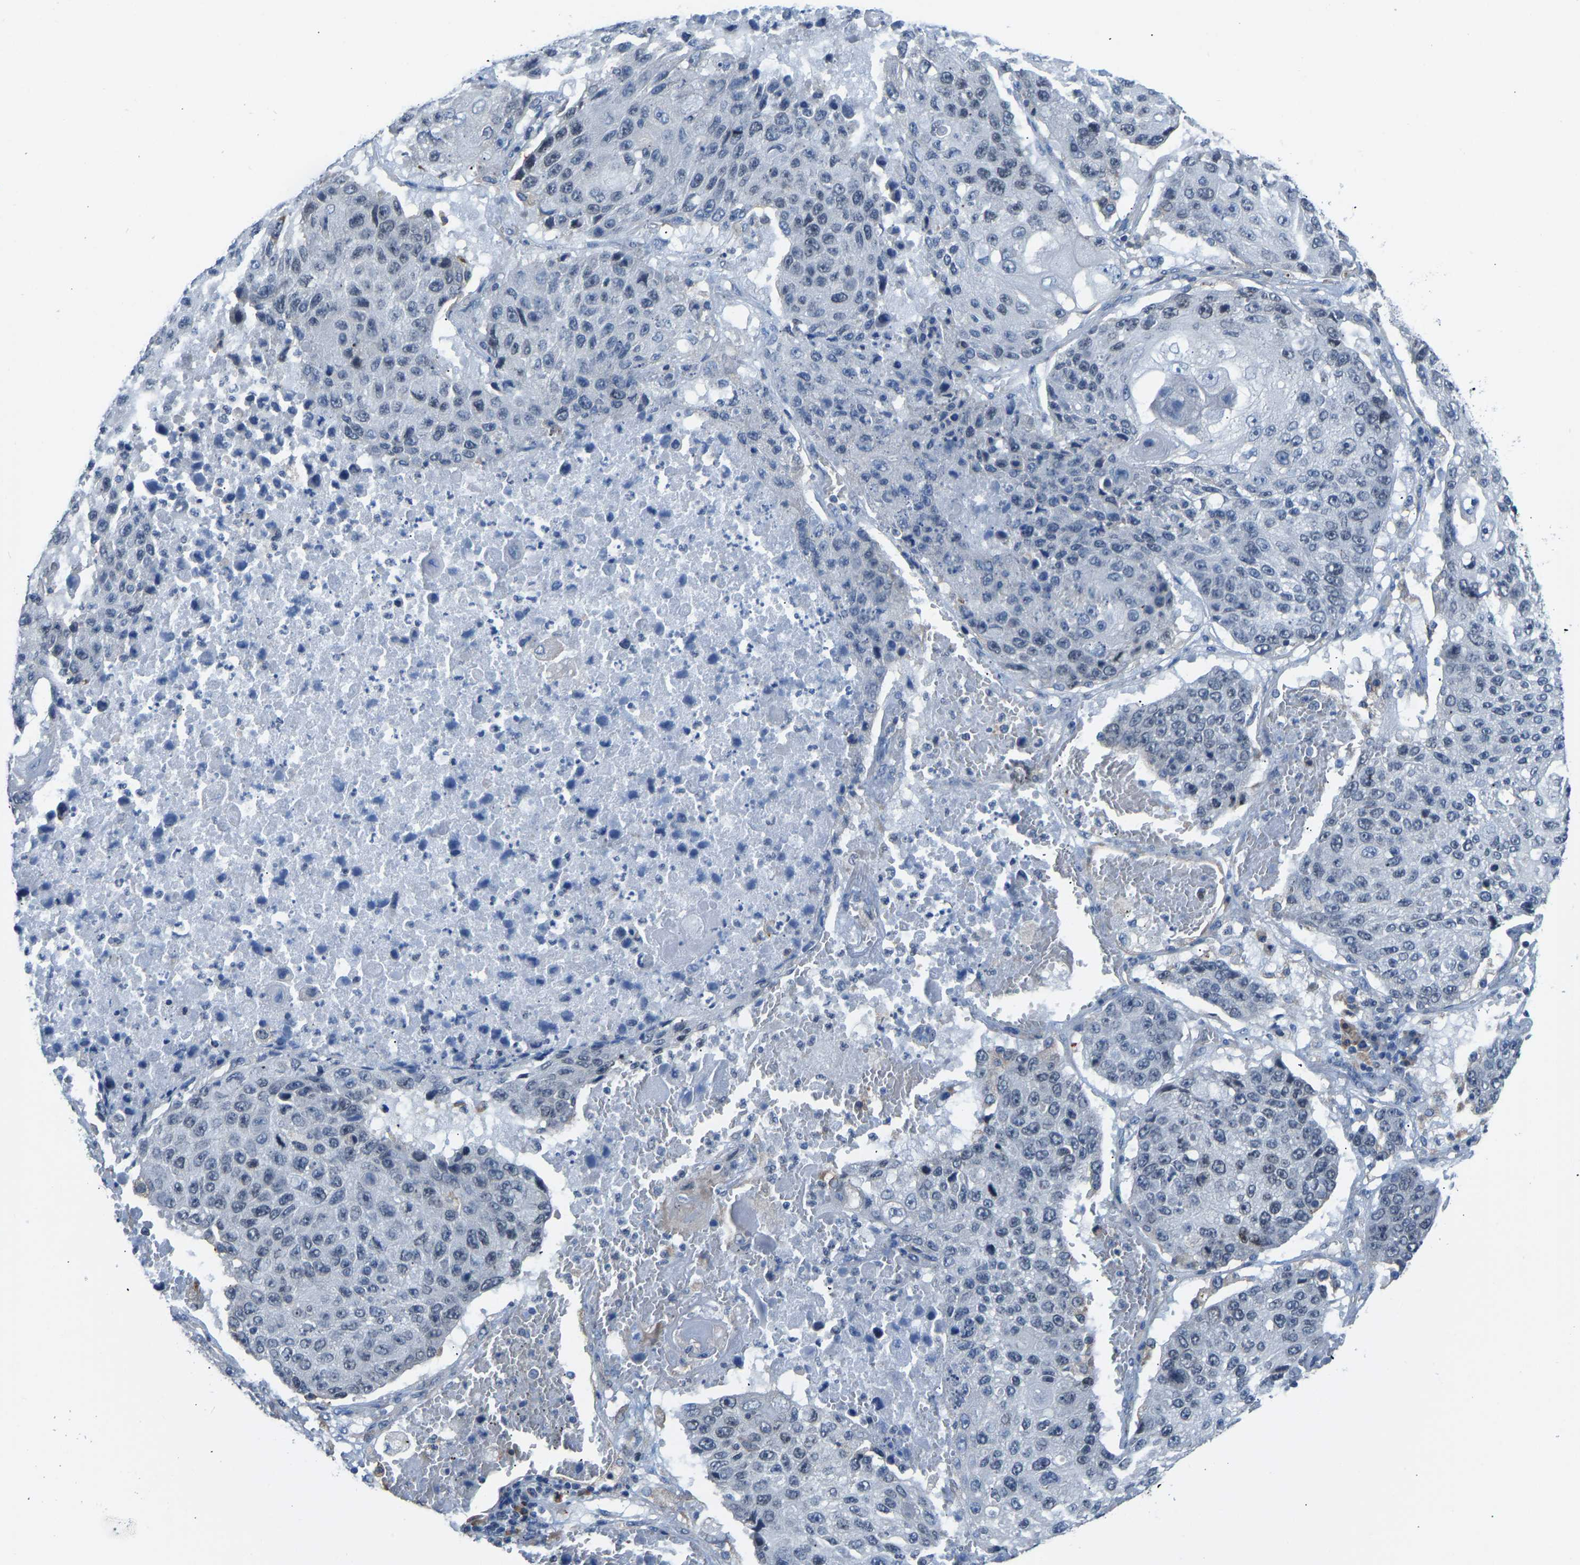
{"staining": {"intensity": "negative", "quantity": "none", "location": "none"}, "tissue": "lung cancer", "cell_type": "Tumor cells", "image_type": "cancer", "snomed": [{"axis": "morphology", "description": "Squamous cell carcinoma, NOS"}, {"axis": "topography", "description": "Lung"}], "caption": "An immunohistochemistry histopathology image of lung squamous cell carcinoma is shown. There is no staining in tumor cells of lung squamous cell carcinoma.", "gene": "VRK1", "patient": {"sex": "male", "age": 61}}